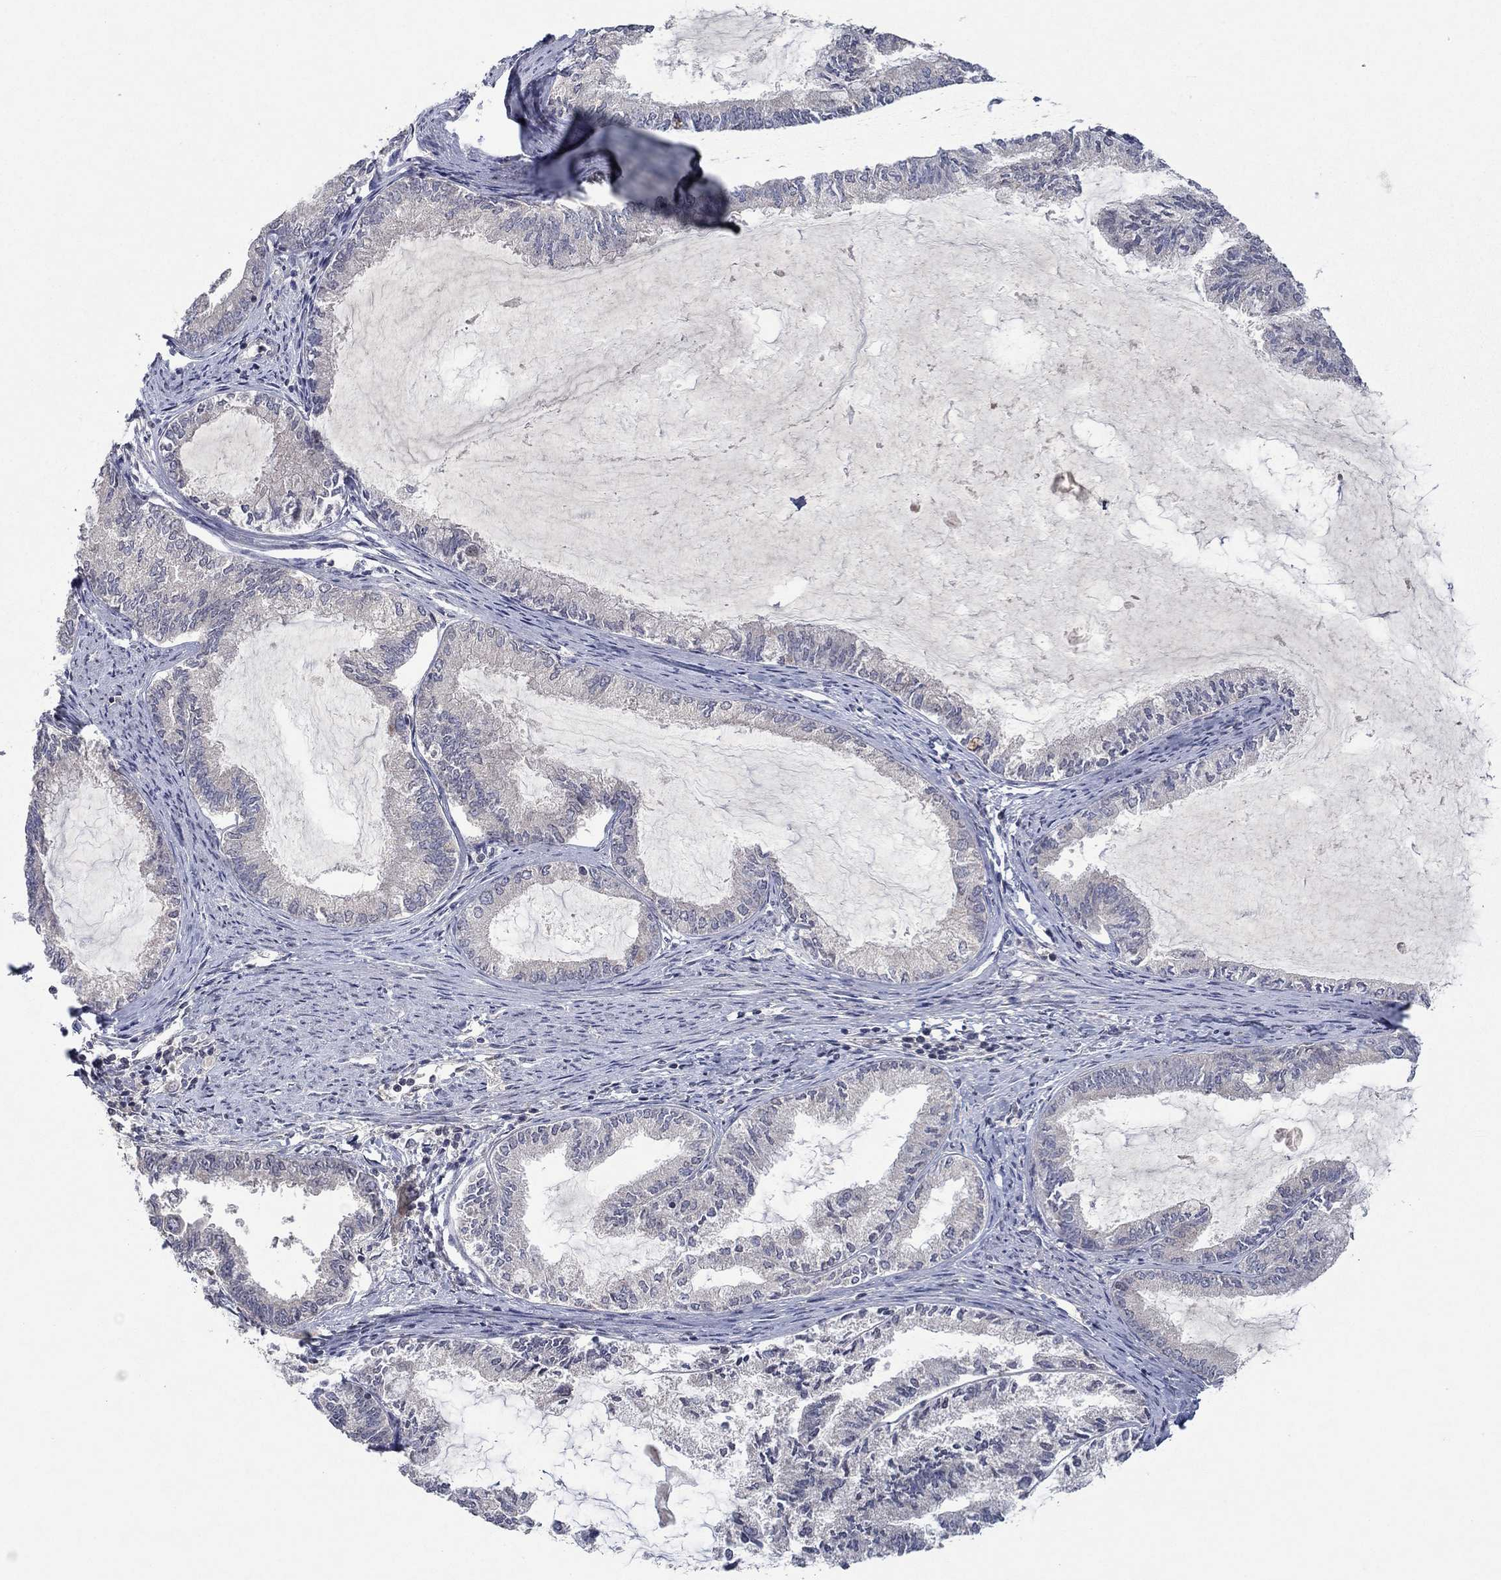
{"staining": {"intensity": "negative", "quantity": "none", "location": "none"}, "tissue": "endometrial cancer", "cell_type": "Tumor cells", "image_type": "cancer", "snomed": [{"axis": "morphology", "description": "Adenocarcinoma, NOS"}, {"axis": "topography", "description": "Endometrium"}], "caption": "This is a photomicrograph of immunohistochemistry staining of endometrial cancer (adenocarcinoma), which shows no expression in tumor cells.", "gene": "IL4", "patient": {"sex": "female", "age": 86}}